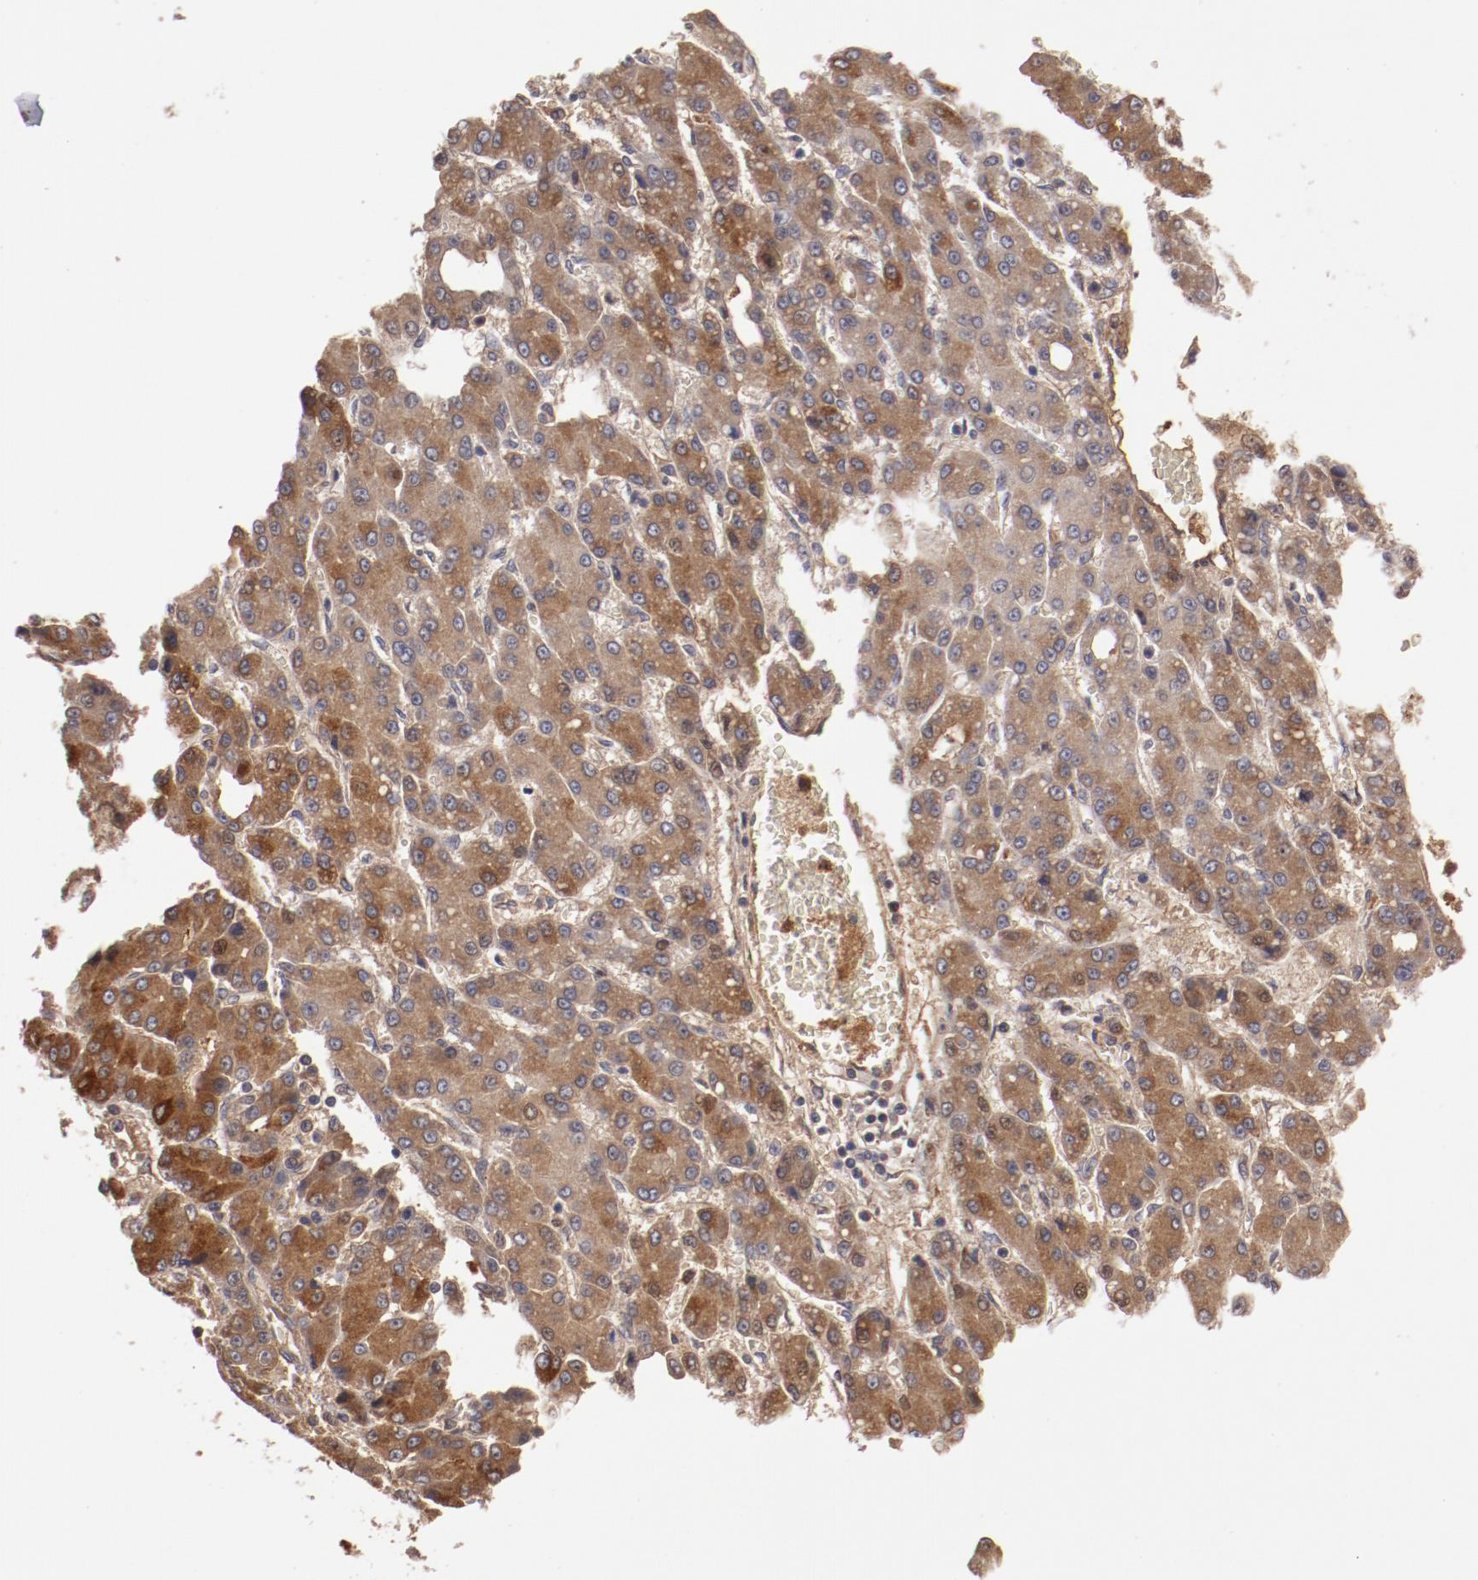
{"staining": {"intensity": "moderate", "quantity": ">75%", "location": "cytoplasmic/membranous,nuclear"}, "tissue": "liver cancer", "cell_type": "Tumor cells", "image_type": "cancer", "snomed": [{"axis": "morphology", "description": "Carcinoma, Hepatocellular, NOS"}, {"axis": "topography", "description": "Liver"}], "caption": "Protein staining of liver cancer tissue displays moderate cytoplasmic/membranous and nuclear positivity in approximately >75% of tumor cells.", "gene": "SERPINA7", "patient": {"sex": "male", "age": 69}}